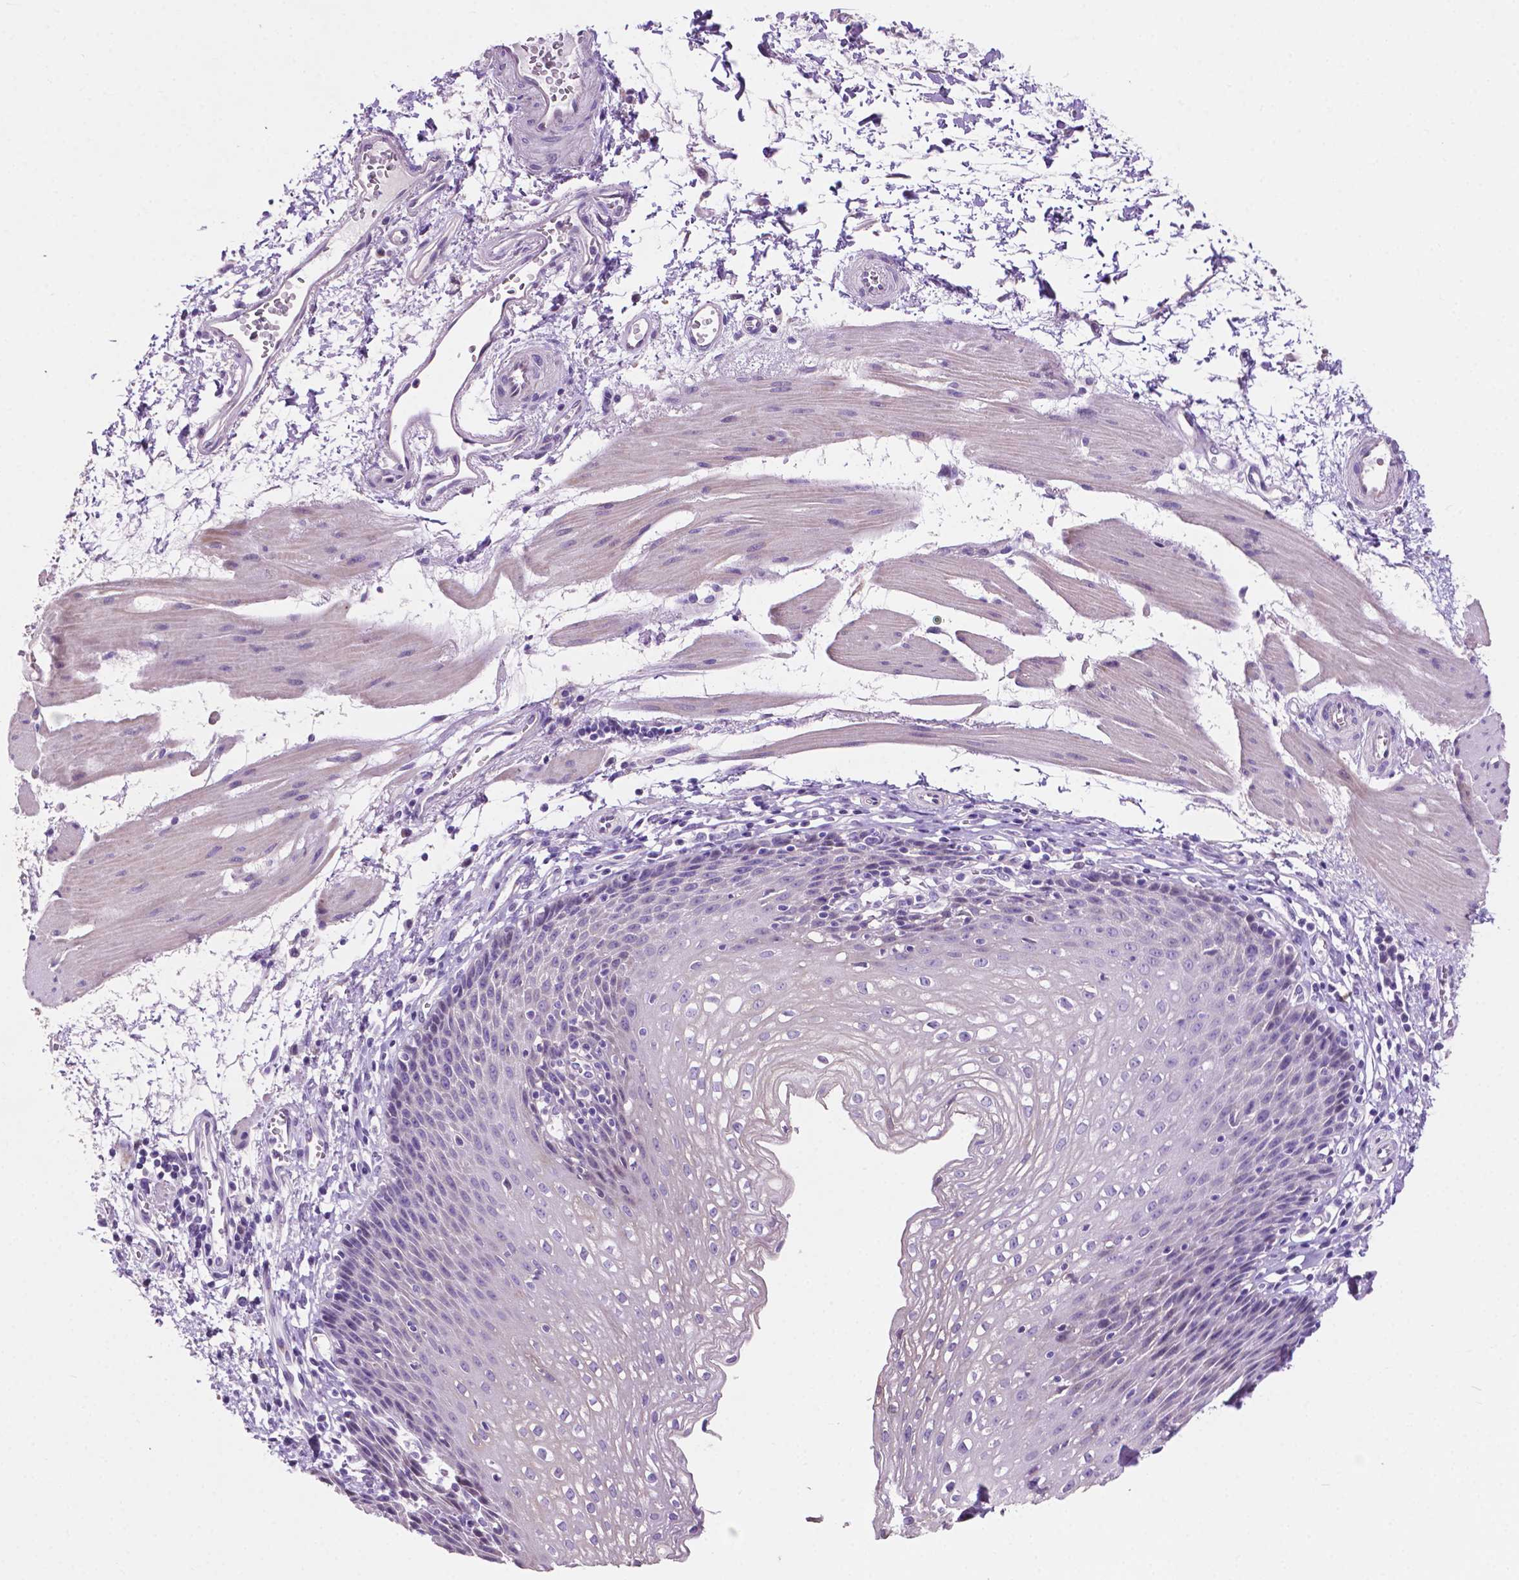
{"staining": {"intensity": "moderate", "quantity": "25%-75%", "location": "cytoplasmic/membranous"}, "tissue": "esophagus", "cell_type": "Squamous epithelial cells", "image_type": "normal", "snomed": [{"axis": "morphology", "description": "Normal tissue, NOS"}, {"axis": "topography", "description": "Esophagus"}], "caption": "A high-resolution image shows immunohistochemistry (IHC) staining of unremarkable esophagus, which reveals moderate cytoplasmic/membranous staining in approximately 25%-75% of squamous epithelial cells. Ihc stains the protein of interest in brown and the nuclei are stained blue.", "gene": "CLDN17", "patient": {"sex": "female", "age": 64}}